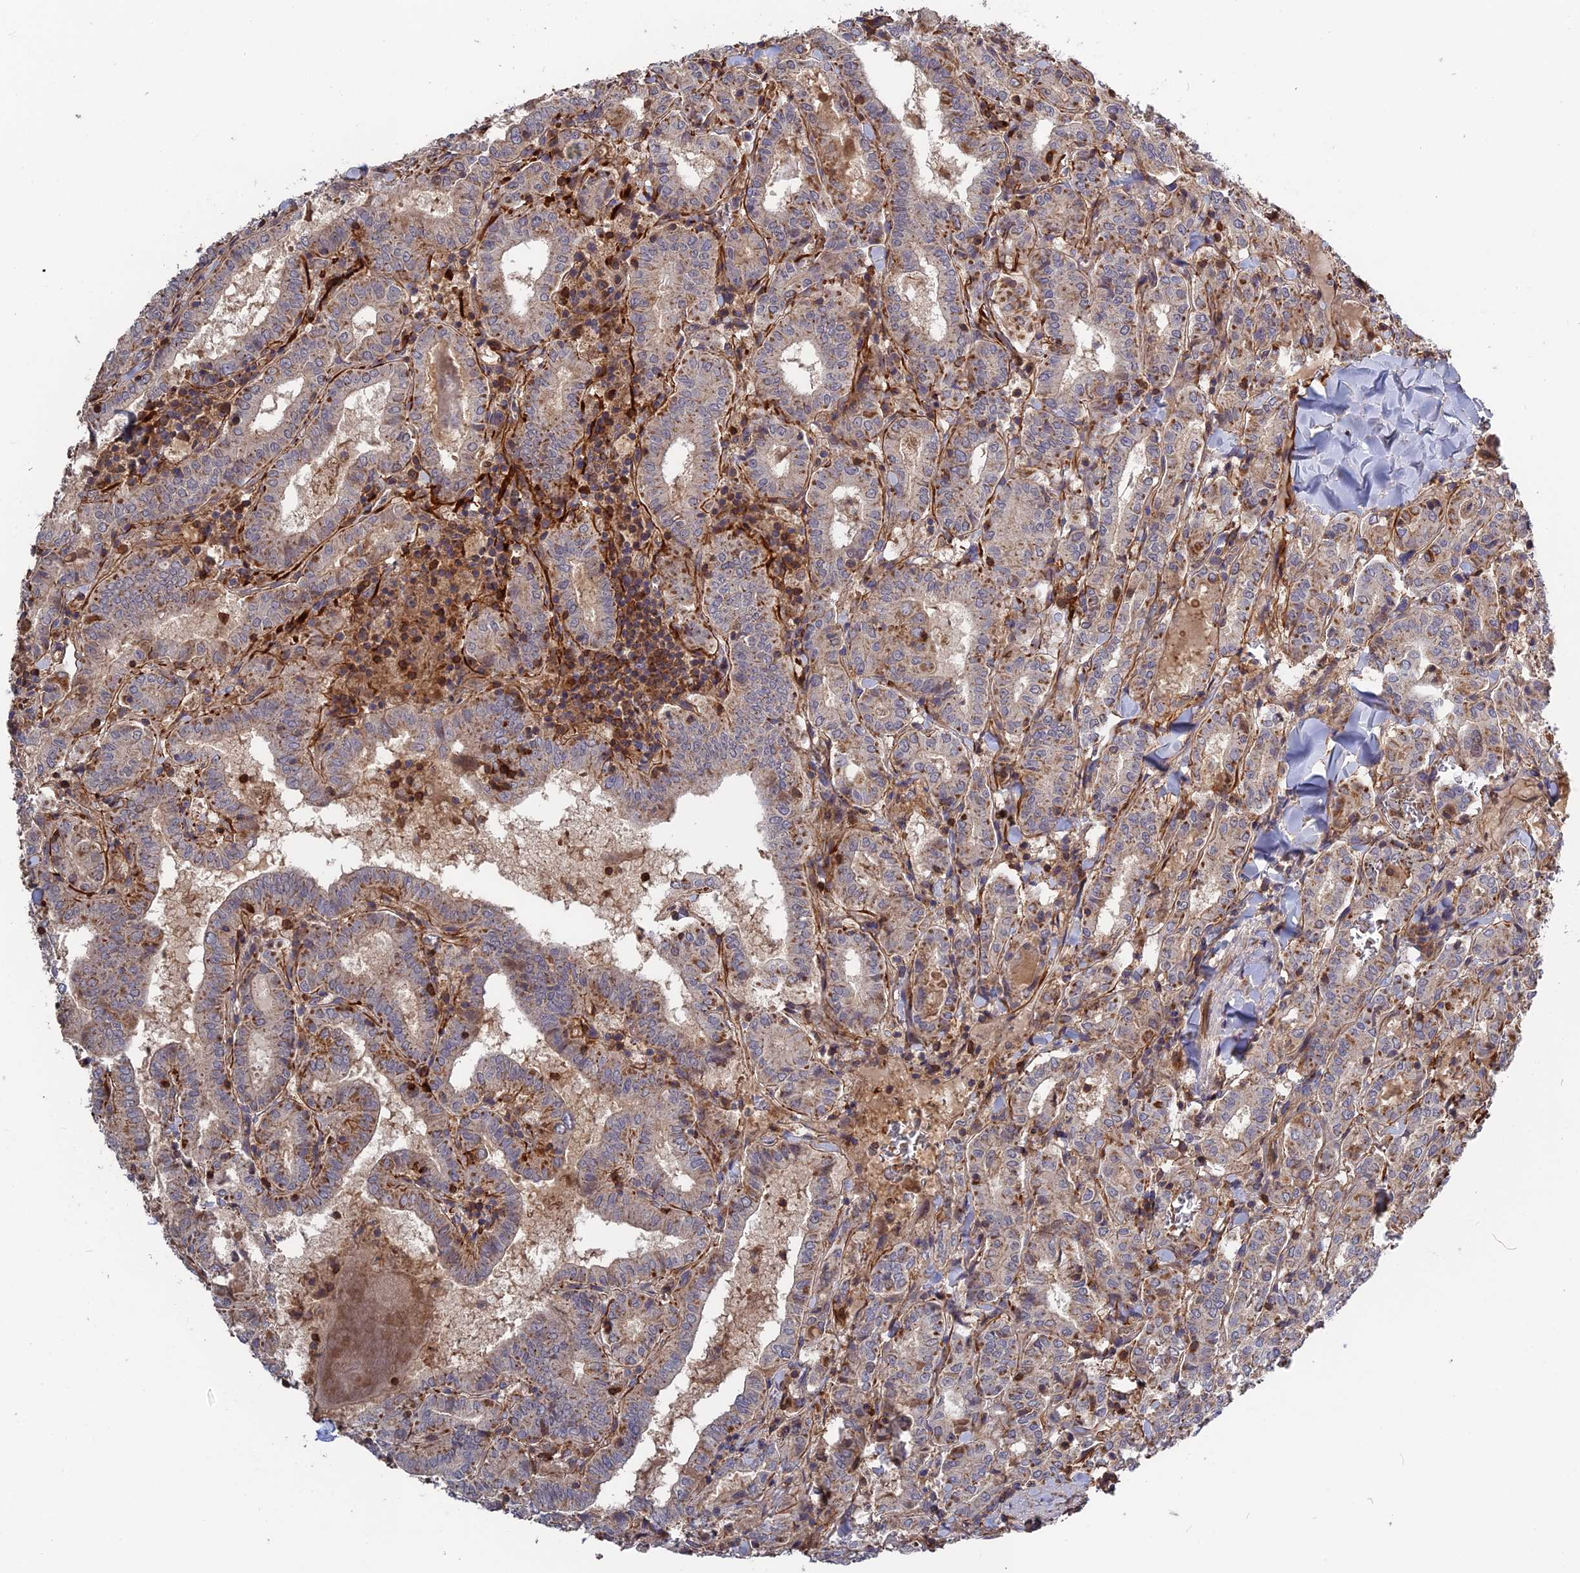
{"staining": {"intensity": "moderate", "quantity": "<25%", "location": "cytoplasmic/membranous"}, "tissue": "thyroid cancer", "cell_type": "Tumor cells", "image_type": "cancer", "snomed": [{"axis": "morphology", "description": "Papillary adenocarcinoma, NOS"}, {"axis": "topography", "description": "Thyroid gland"}], "caption": "Papillary adenocarcinoma (thyroid) stained with a protein marker demonstrates moderate staining in tumor cells.", "gene": "RPIA", "patient": {"sex": "female", "age": 72}}